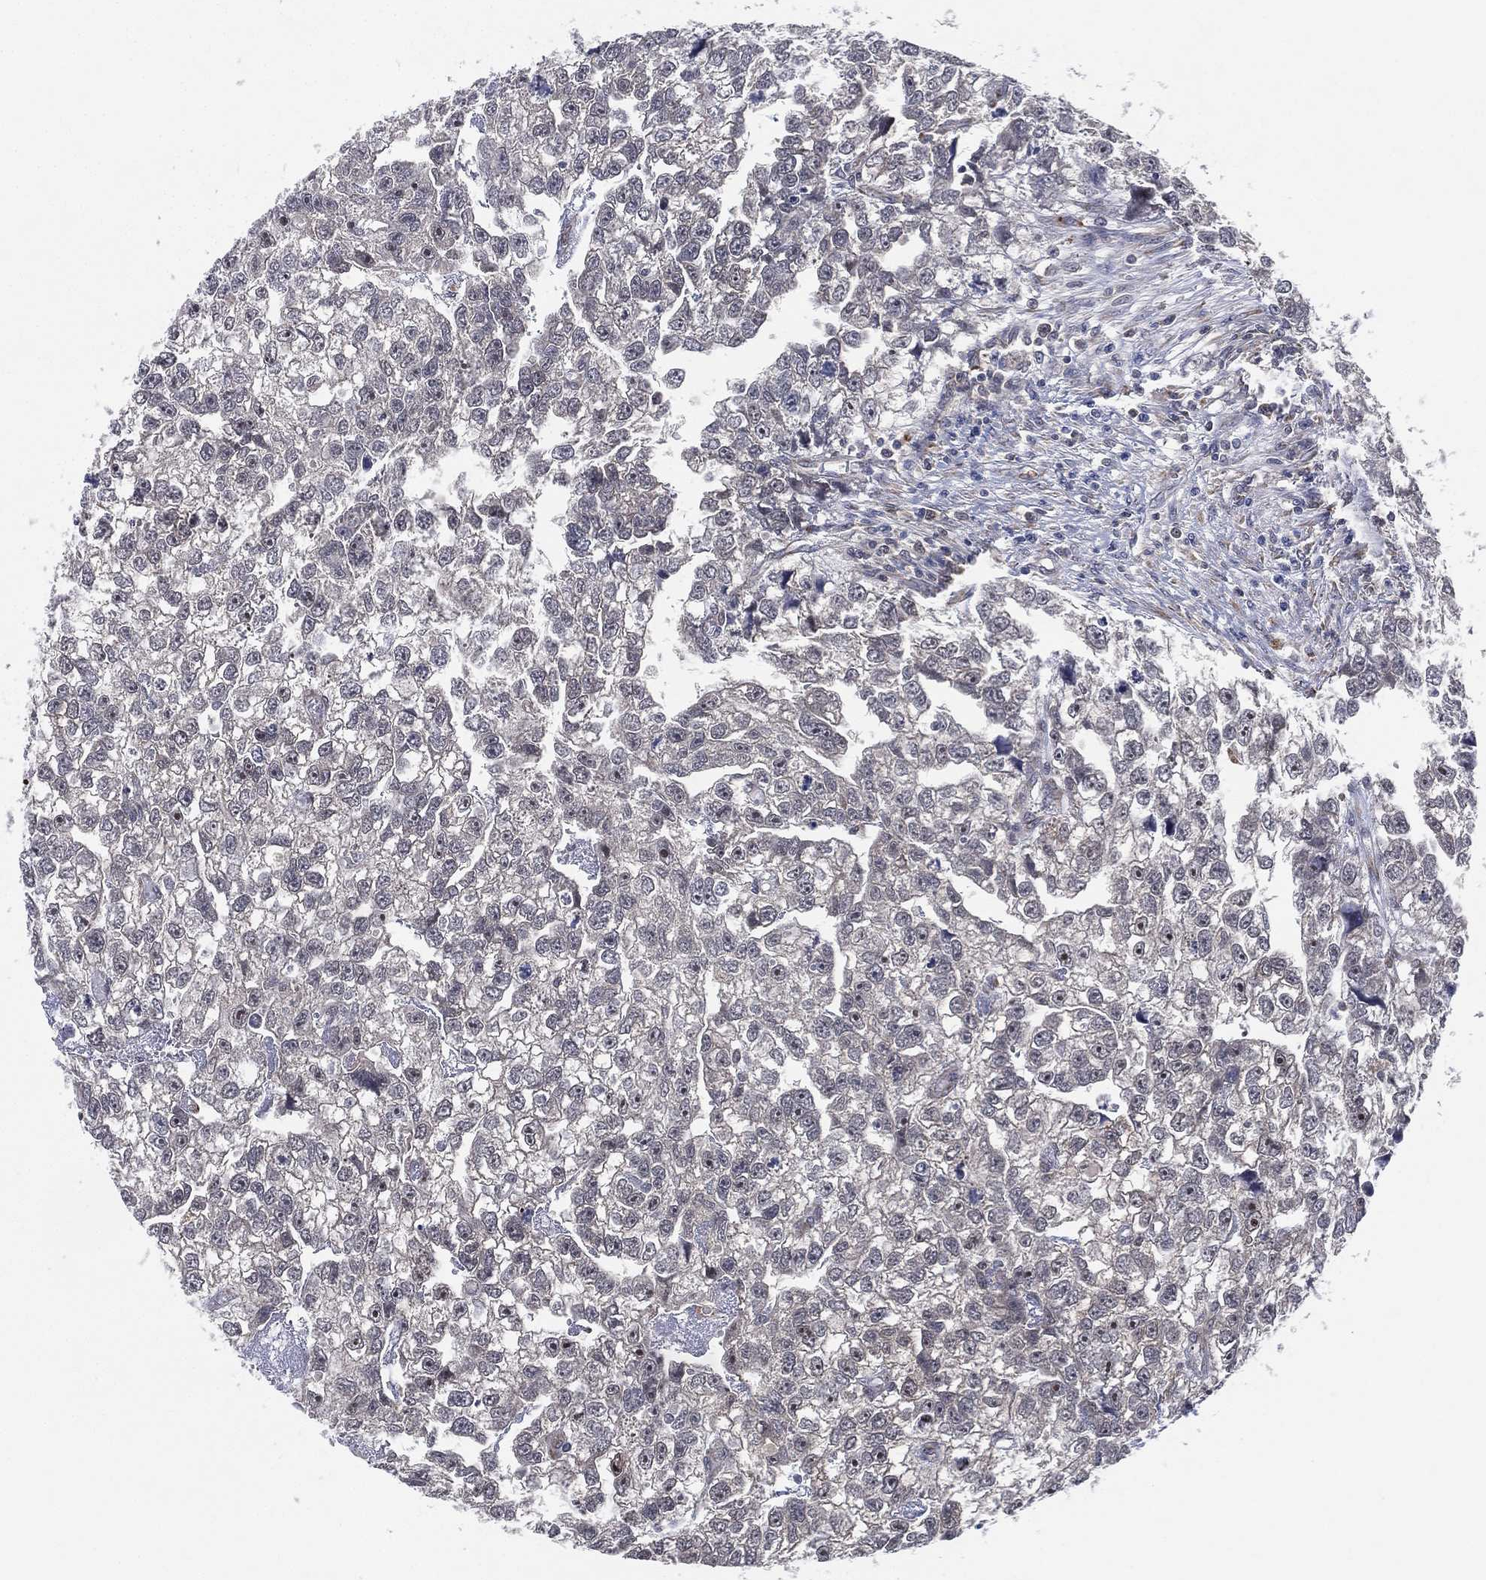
{"staining": {"intensity": "negative", "quantity": "none", "location": "none"}, "tissue": "testis cancer", "cell_type": "Tumor cells", "image_type": "cancer", "snomed": [{"axis": "morphology", "description": "Carcinoma, Embryonal, NOS"}, {"axis": "morphology", "description": "Teratoma, malignant, NOS"}, {"axis": "topography", "description": "Testis"}], "caption": "There is no significant expression in tumor cells of testis teratoma (malignant).", "gene": "FAM104A", "patient": {"sex": "male", "age": 44}}